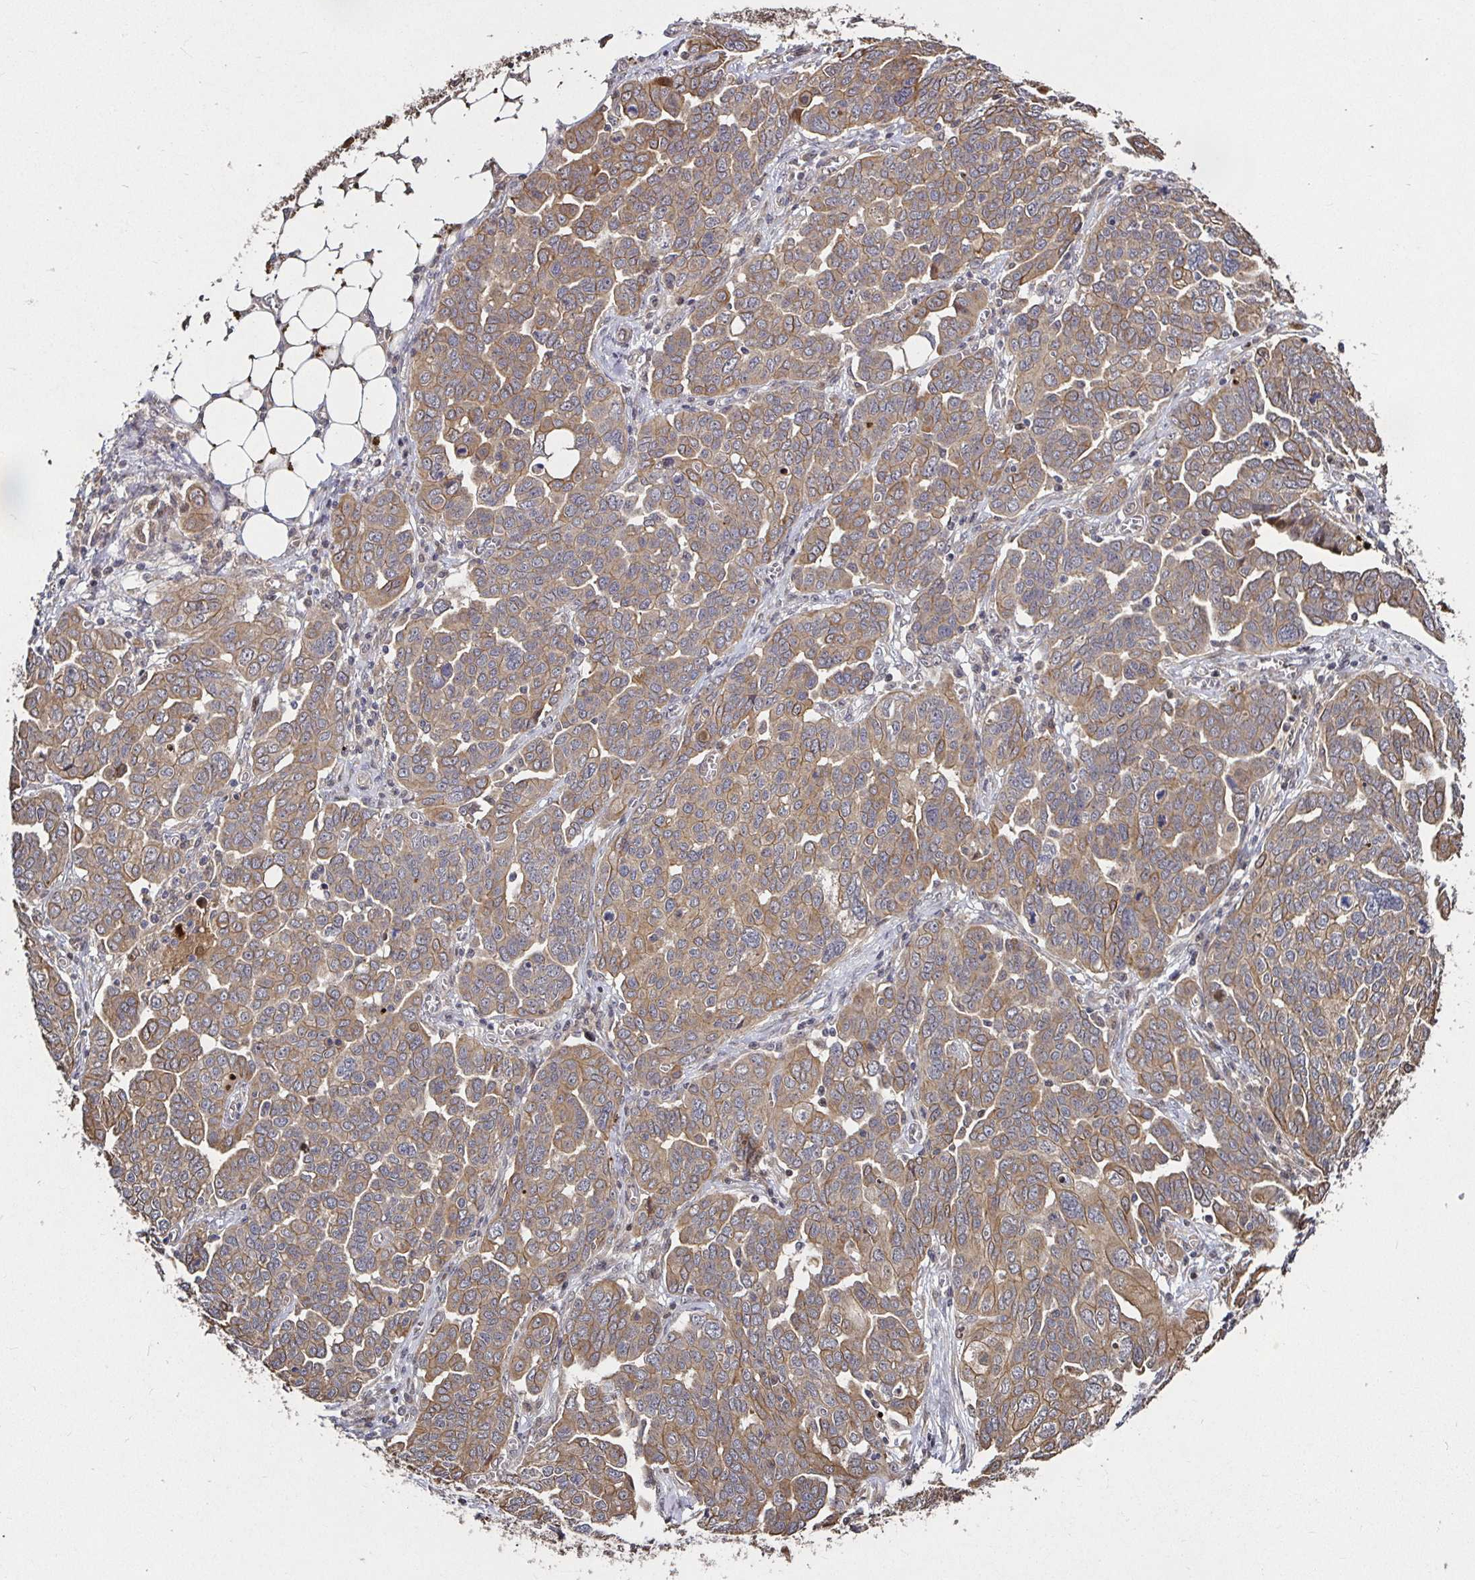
{"staining": {"intensity": "moderate", "quantity": ">75%", "location": "cytoplasmic/membranous"}, "tissue": "ovarian cancer", "cell_type": "Tumor cells", "image_type": "cancer", "snomed": [{"axis": "morphology", "description": "Cystadenocarcinoma, serous, NOS"}, {"axis": "topography", "description": "Ovary"}], "caption": "The micrograph reveals a brown stain indicating the presence of a protein in the cytoplasmic/membranous of tumor cells in ovarian cancer. The protein of interest is stained brown, and the nuclei are stained in blue (DAB (3,3'-diaminobenzidine) IHC with brightfield microscopy, high magnification).", "gene": "SMYD3", "patient": {"sex": "female", "age": 59}}